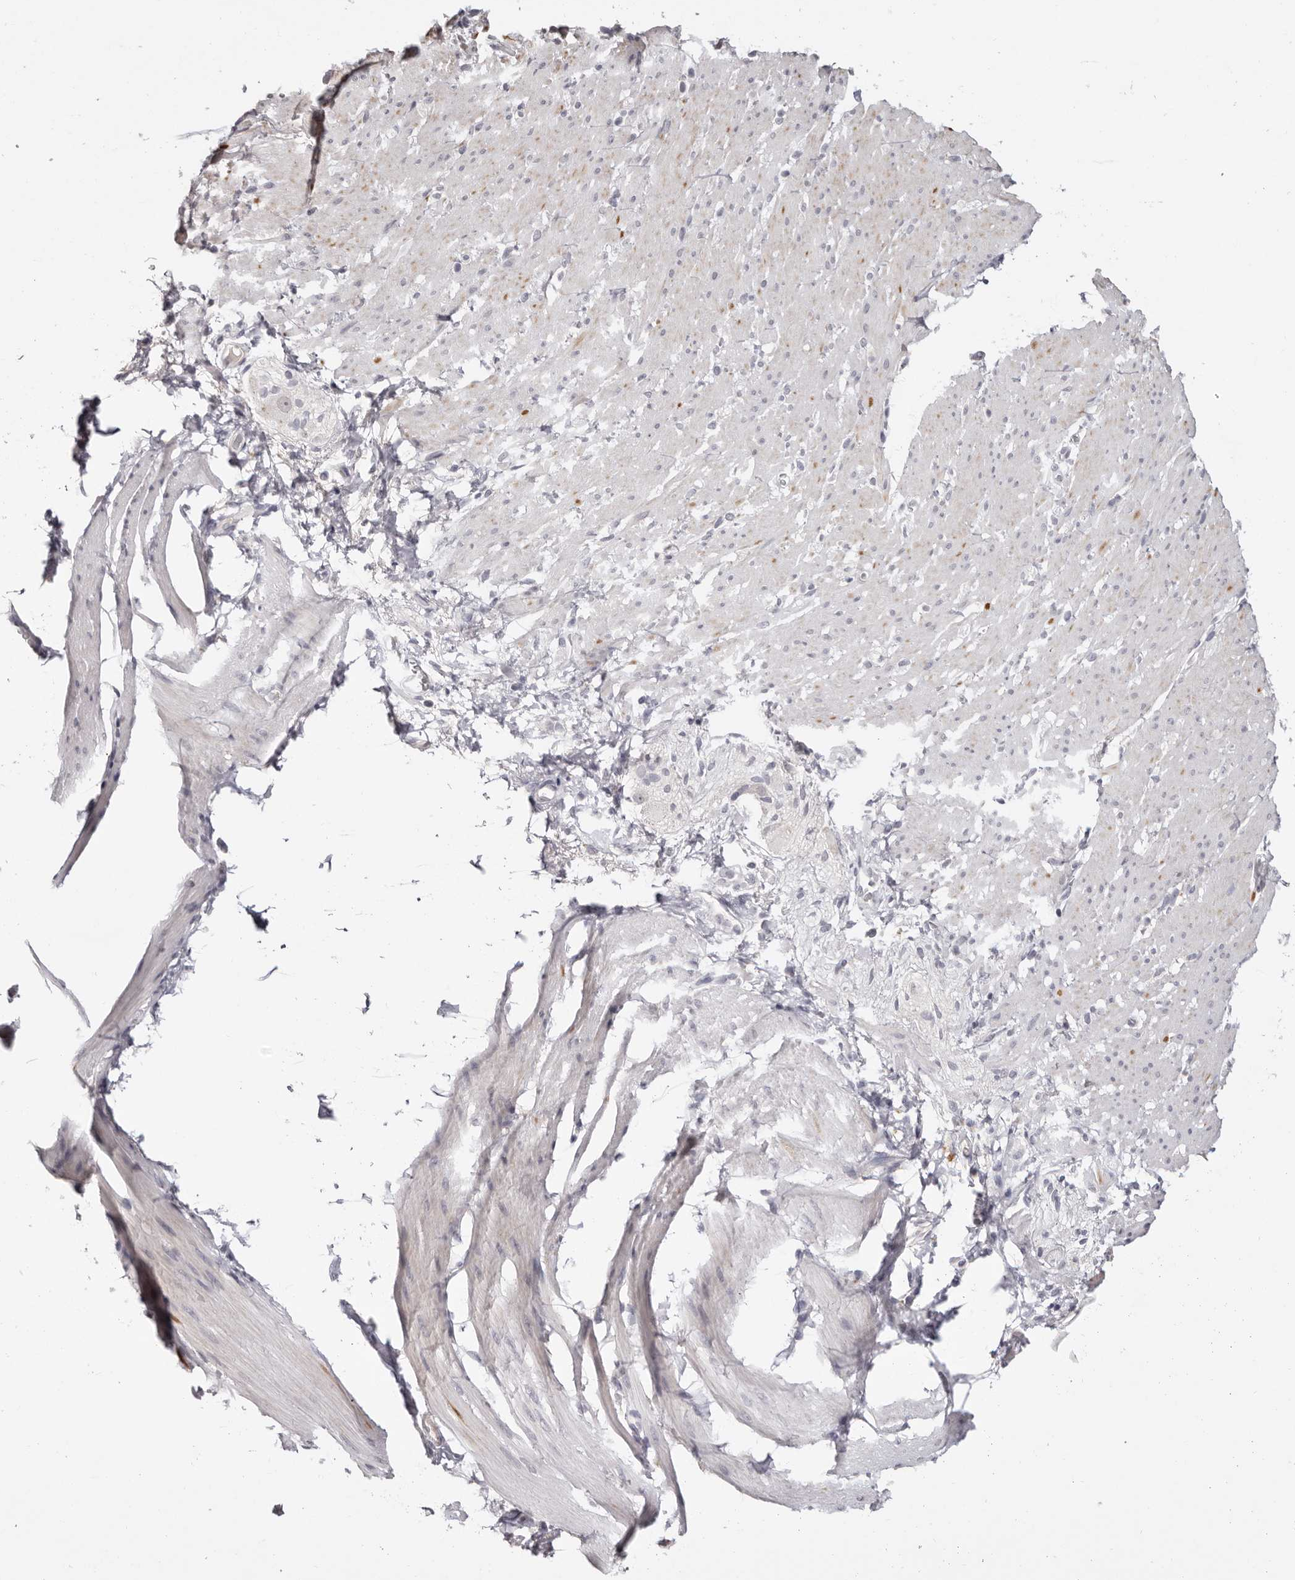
{"staining": {"intensity": "negative", "quantity": "none", "location": "none"}, "tissue": "smooth muscle", "cell_type": "Smooth muscle cells", "image_type": "normal", "snomed": [{"axis": "morphology", "description": "Normal tissue, NOS"}, {"axis": "topography", "description": "Smooth muscle"}, {"axis": "topography", "description": "Small intestine"}], "caption": "Histopathology image shows no protein expression in smooth muscle cells of benign smooth muscle.", "gene": "PCDHB6", "patient": {"sex": "female", "age": 84}}